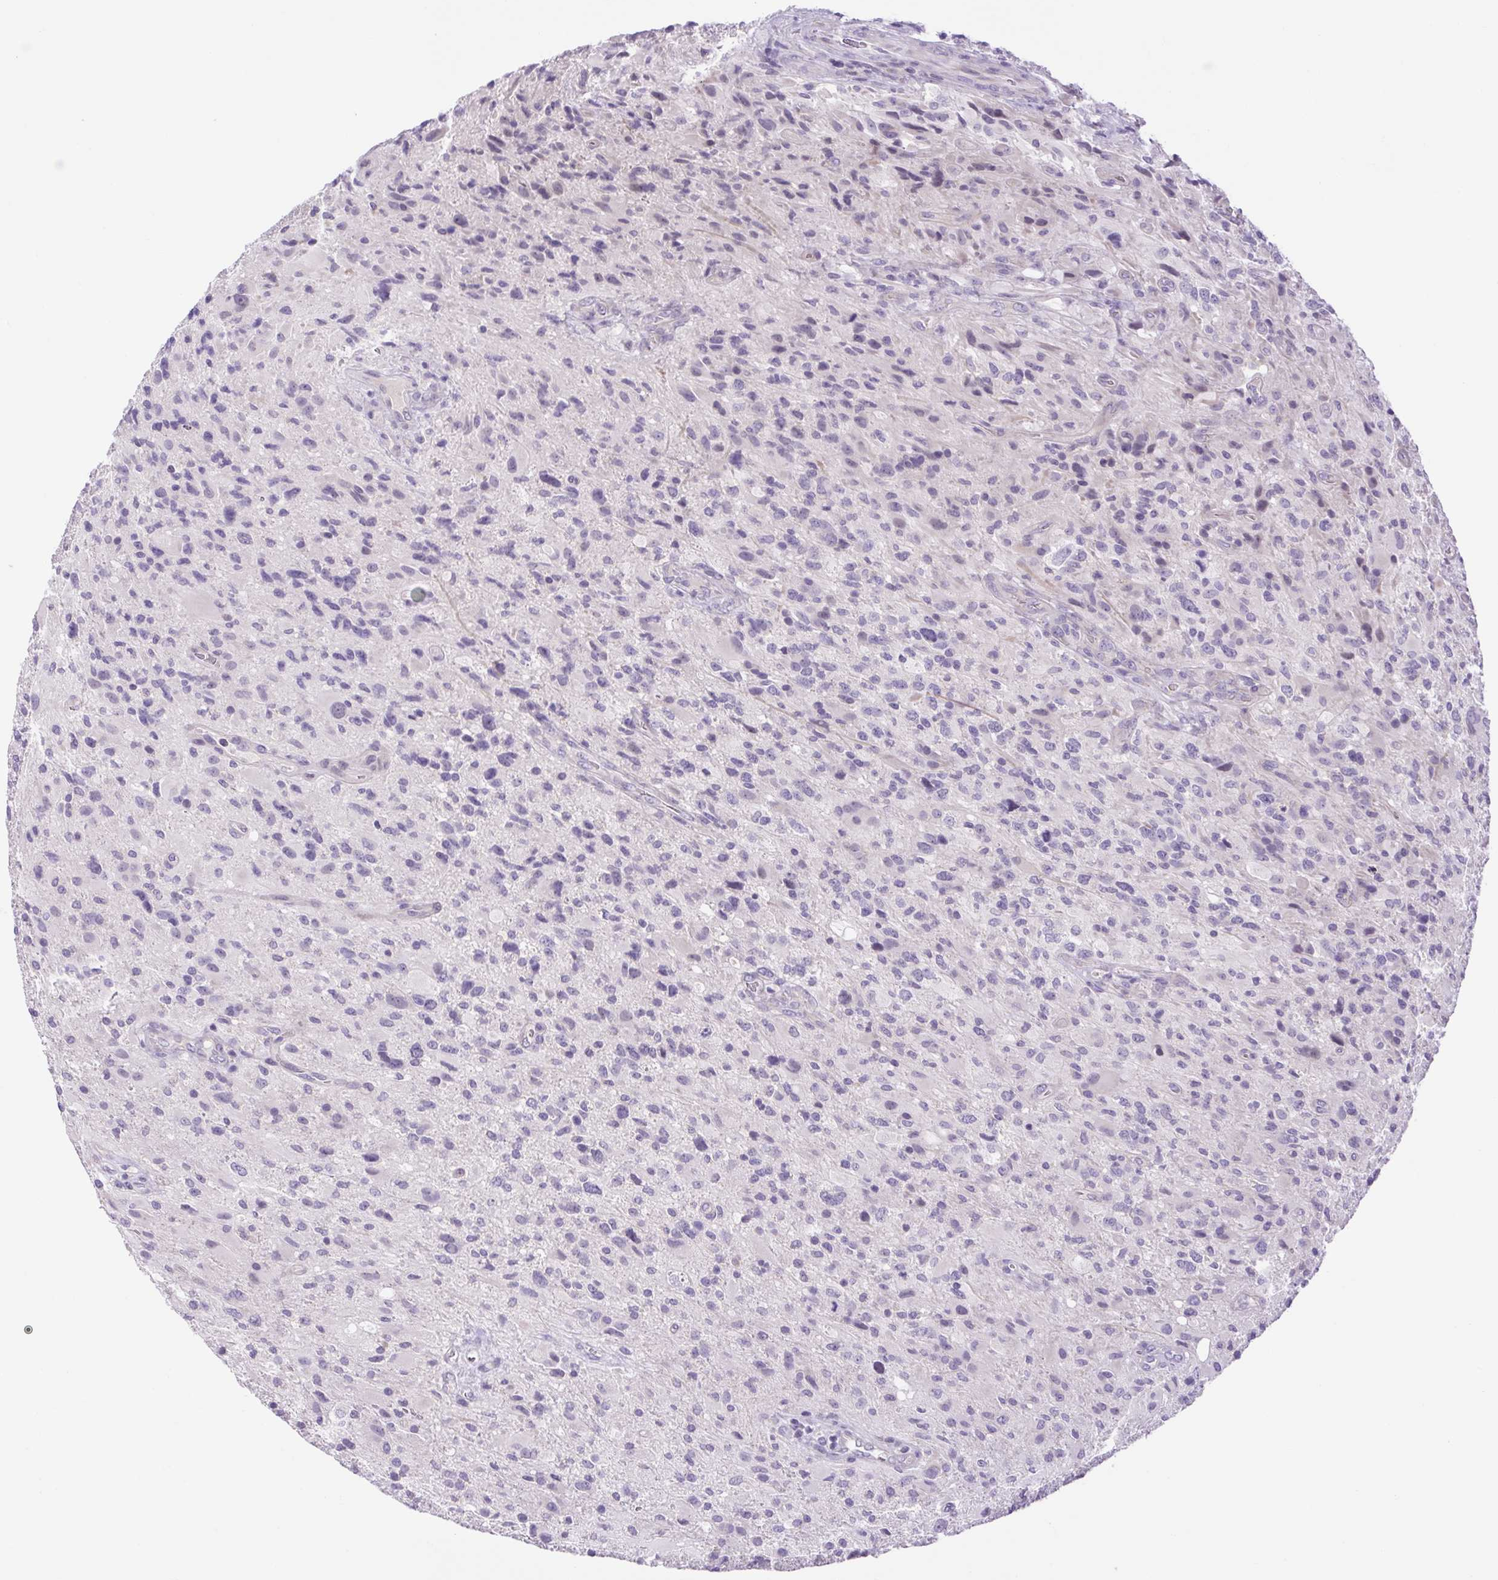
{"staining": {"intensity": "negative", "quantity": "none", "location": "none"}, "tissue": "glioma", "cell_type": "Tumor cells", "image_type": "cancer", "snomed": [{"axis": "morphology", "description": "Glioma, malignant, High grade"}, {"axis": "topography", "description": "Brain"}], "caption": "A histopathology image of high-grade glioma (malignant) stained for a protein demonstrates no brown staining in tumor cells.", "gene": "FAM177B", "patient": {"sex": "male", "age": 53}}